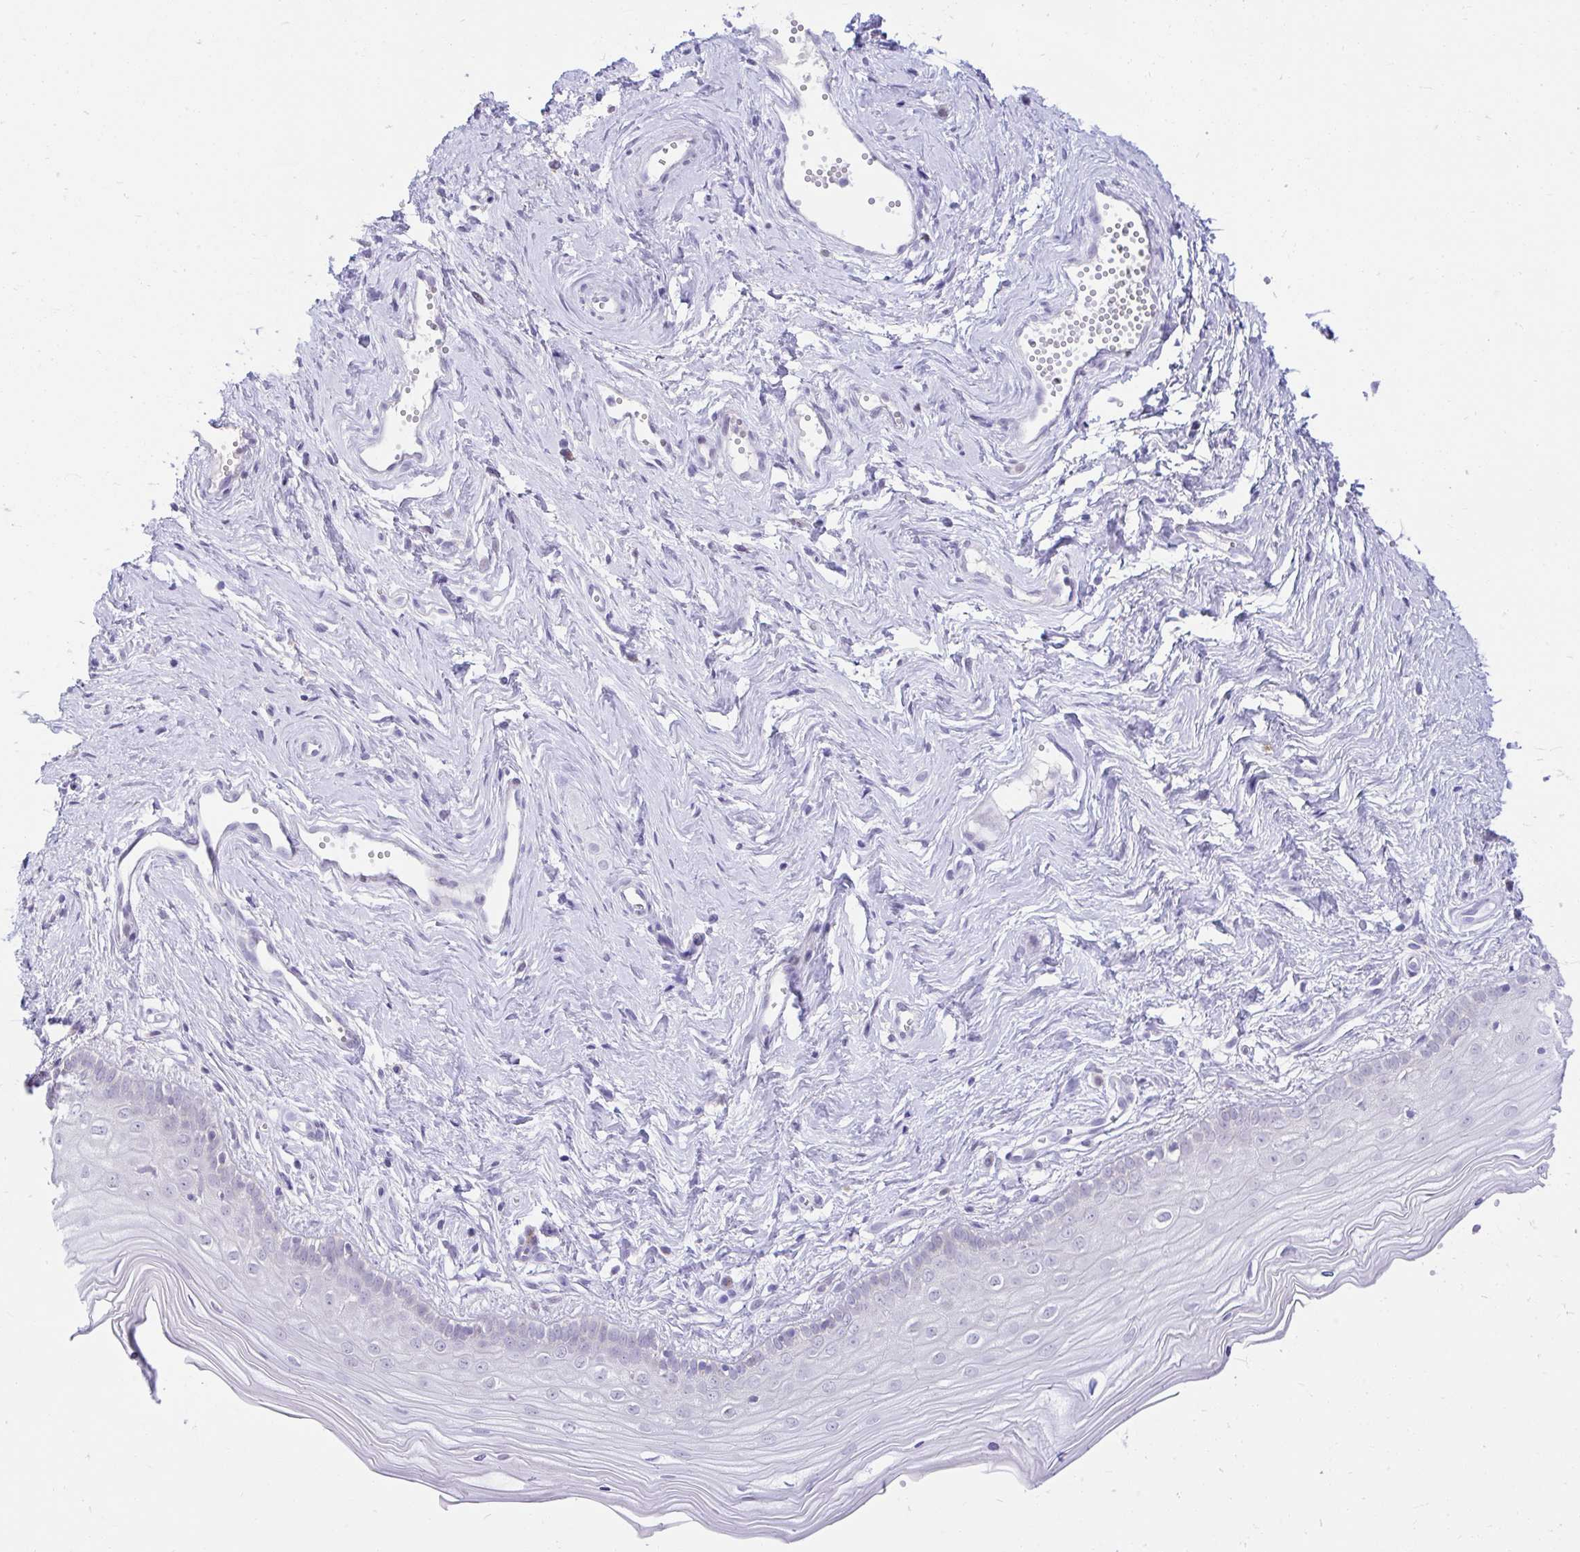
{"staining": {"intensity": "weak", "quantity": "25%-75%", "location": "nuclear"}, "tissue": "vagina", "cell_type": "Squamous epithelial cells", "image_type": "normal", "snomed": [{"axis": "morphology", "description": "Normal tissue, NOS"}, {"axis": "topography", "description": "Vagina"}], "caption": "Protein expression analysis of normal vagina displays weak nuclear positivity in approximately 25%-75% of squamous epithelial cells. Using DAB (brown) and hematoxylin (blue) stains, captured at high magnification using brightfield microscopy.", "gene": "GLB1L2", "patient": {"sex": "female", "age": 38}}